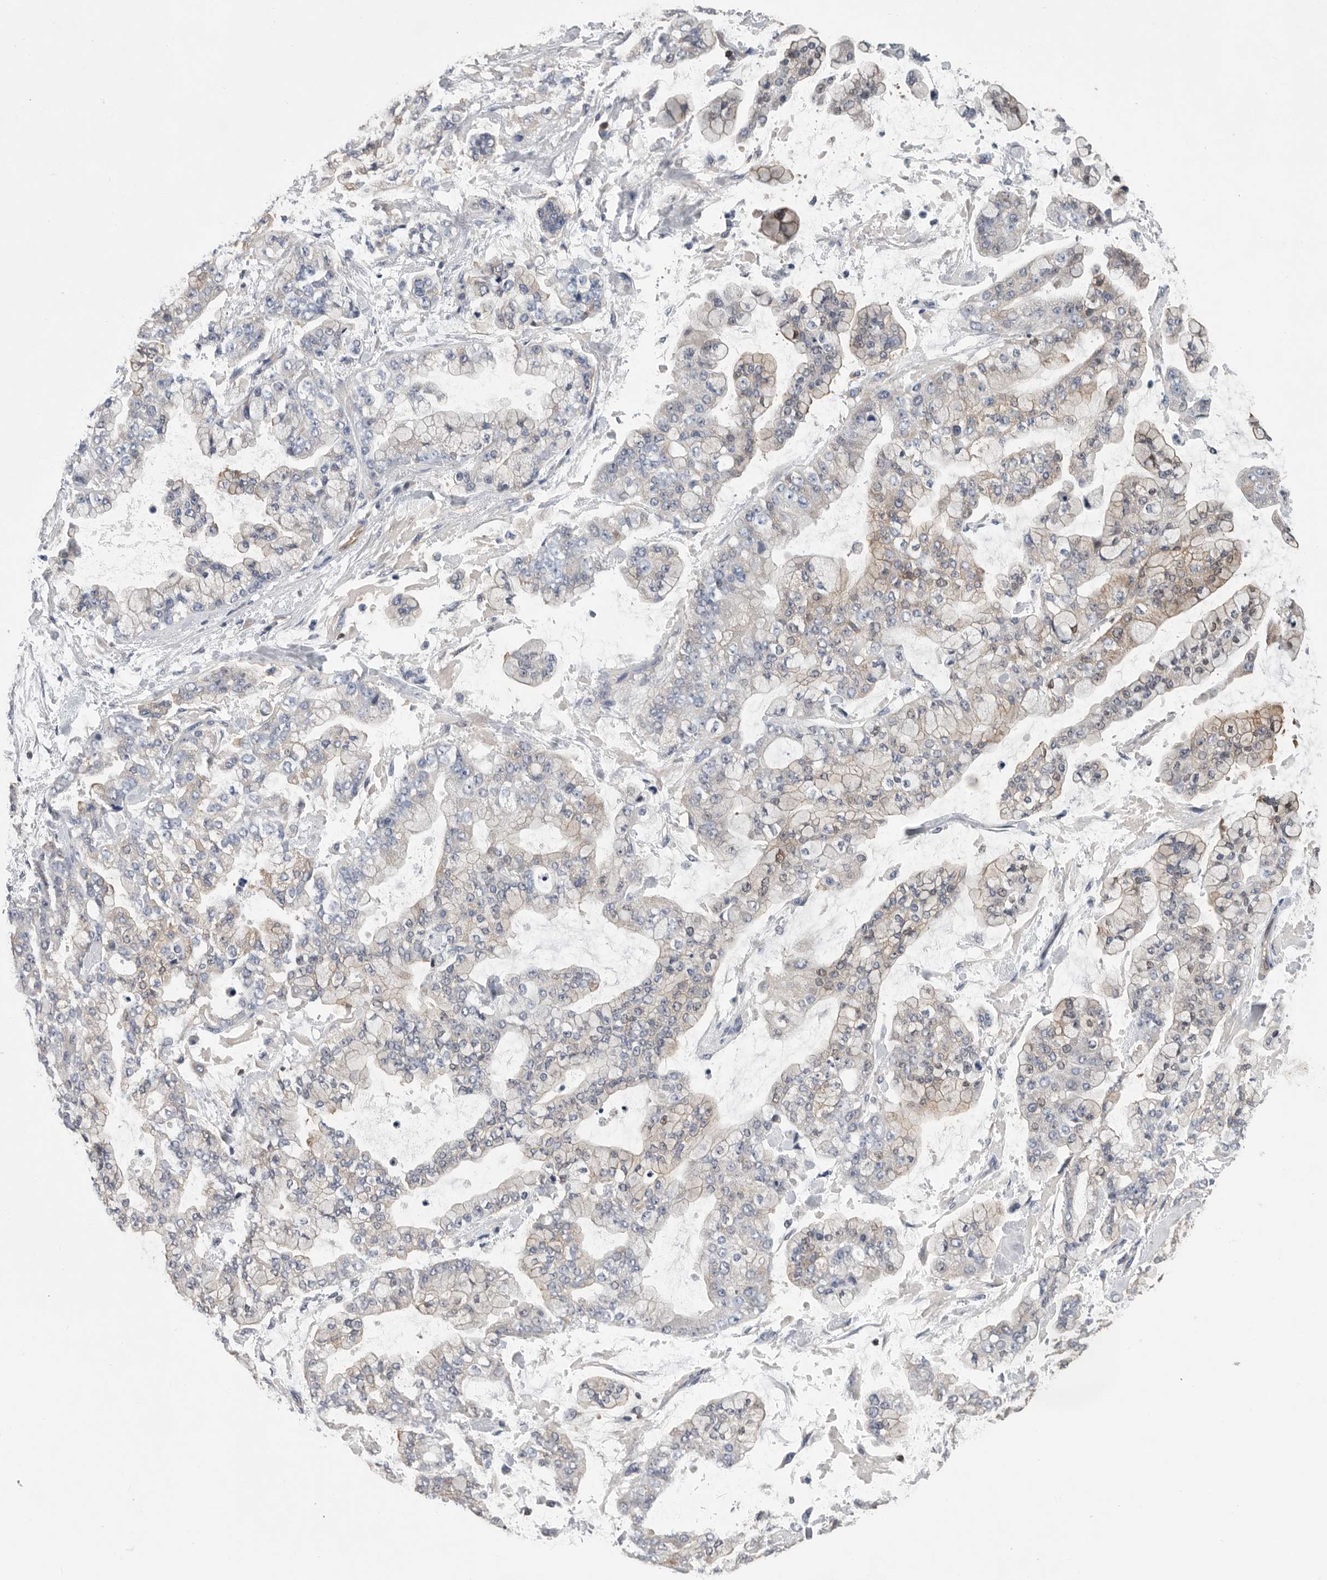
{"staining": {"intensity": "weak", "quantity": "<25%", "location": "cytoplasmic/membranous"}, "tissue": "stomach cancer", "cell_type": "Tumor cells", "image_type": "cancer", "snomed": [{"axis": "morphology", "description": "Normal tissue, NOS"}, {"axis": "morphology", "description": "Adenocarcinoma, NOS"}, {"axis": "topography", "description": "Stomach, upper"}, {"axis": "topography", "description": "Stomach"}], "caption": "Tumor cells are negative for protein expression in human stomach cancer. The staining was performed using DAB (3,3'-diaminobenzidine) to visualize the protein expression in brown, while the nuclei were stained in blue with hematoxylin (Magnification: 20x).", "gene": "PDCD4", "patient": {"sex": "male", "age": 76}}